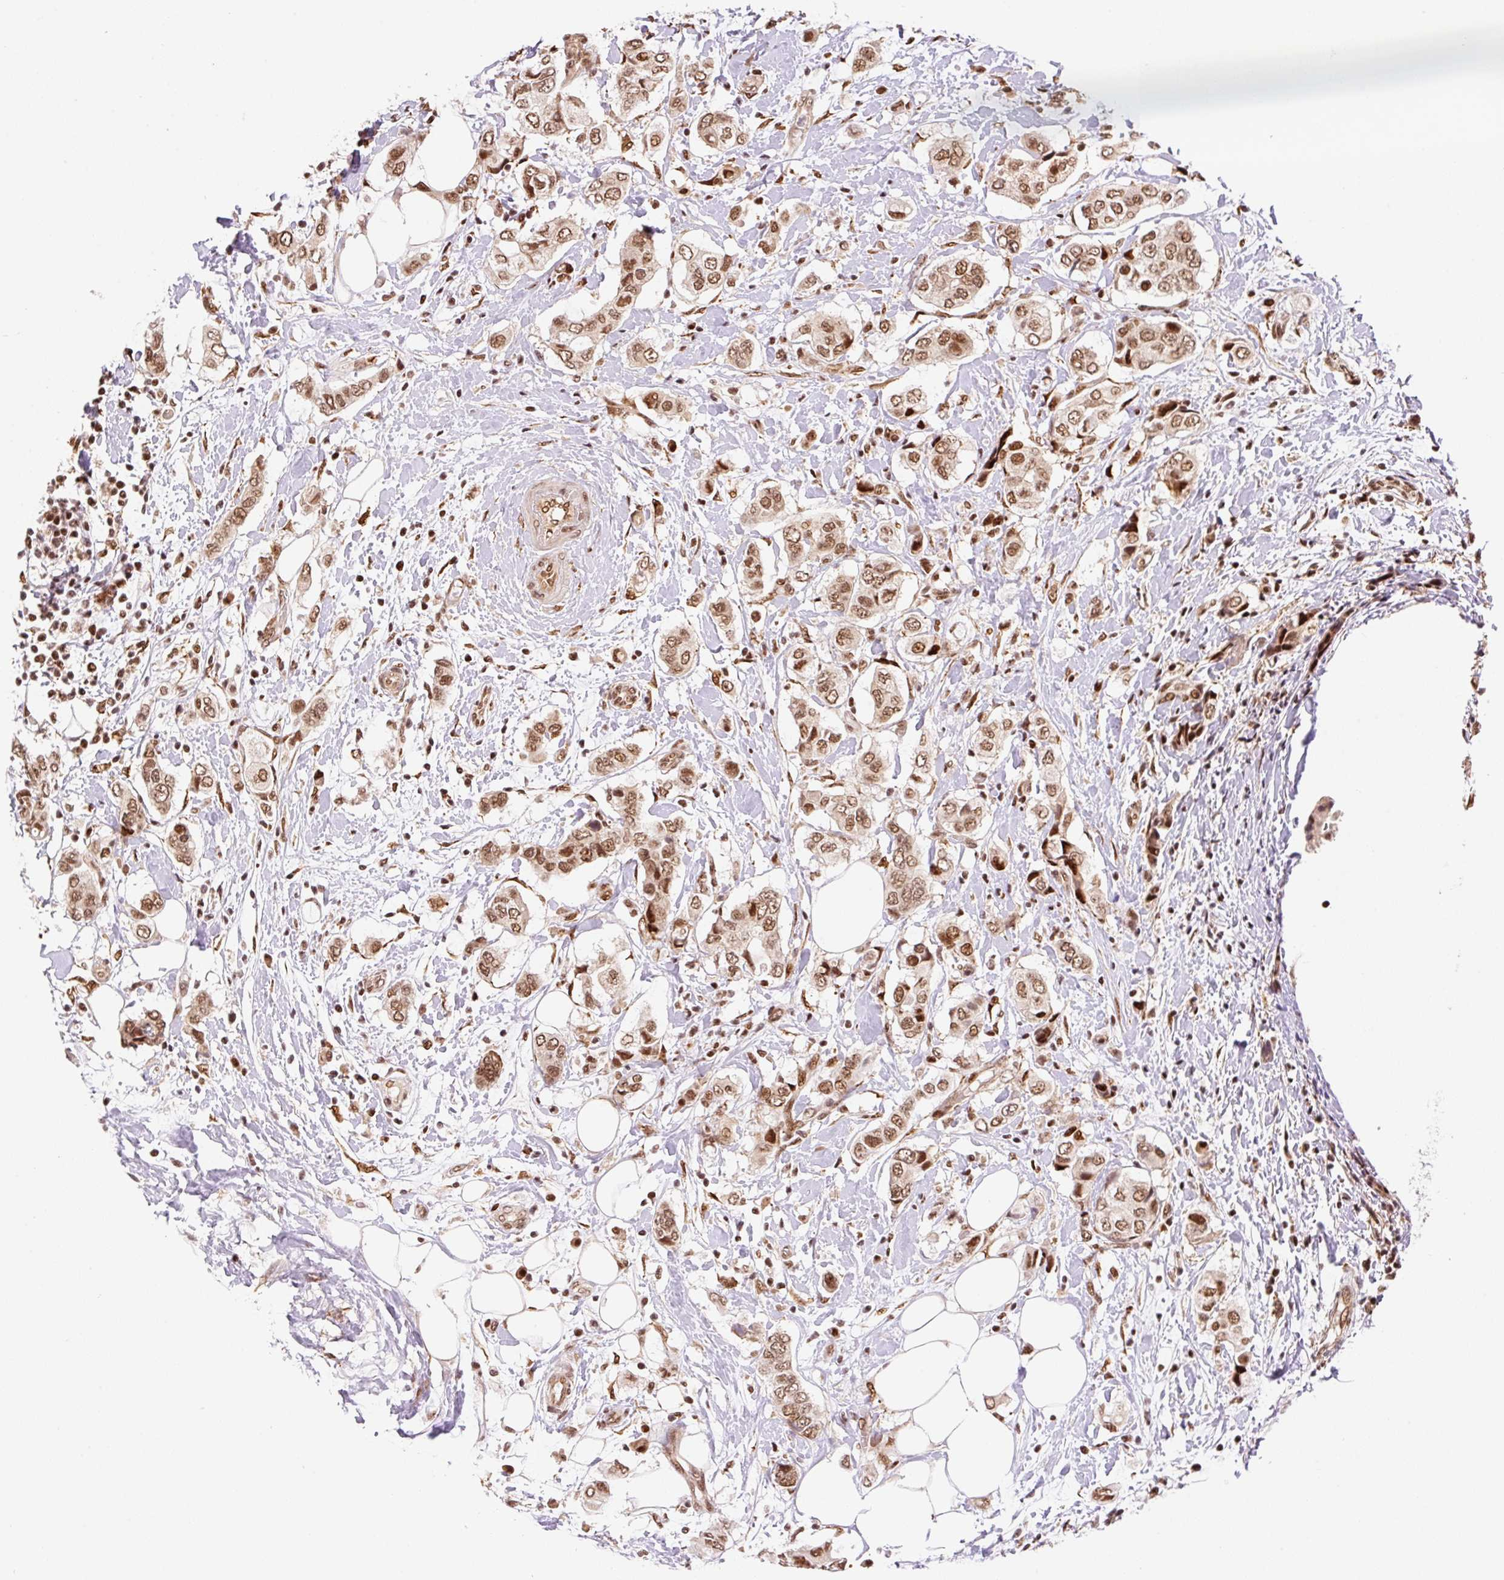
{"staining": {"intensity": "moderate", "quantity": ">75%", "location": "nuclear"}, "tissue": "breast cancer", "cell_type": "Tumor cells", "image_type": "cancer", "snomed": [{"axis": "morphology", "description": "Lobular carcinoma"}, {"axis": "topography", "description": "Breast"}], "caption": "The immunohistochemical stain labels moderate nuclear positivity in tumor cells of breast lobular carcinoma tissue. (brown staining indicates protein expression, while blue staining denotes nuclei).", "gene": "INTS8", "patient": {"sex": "female", "age": 51}}